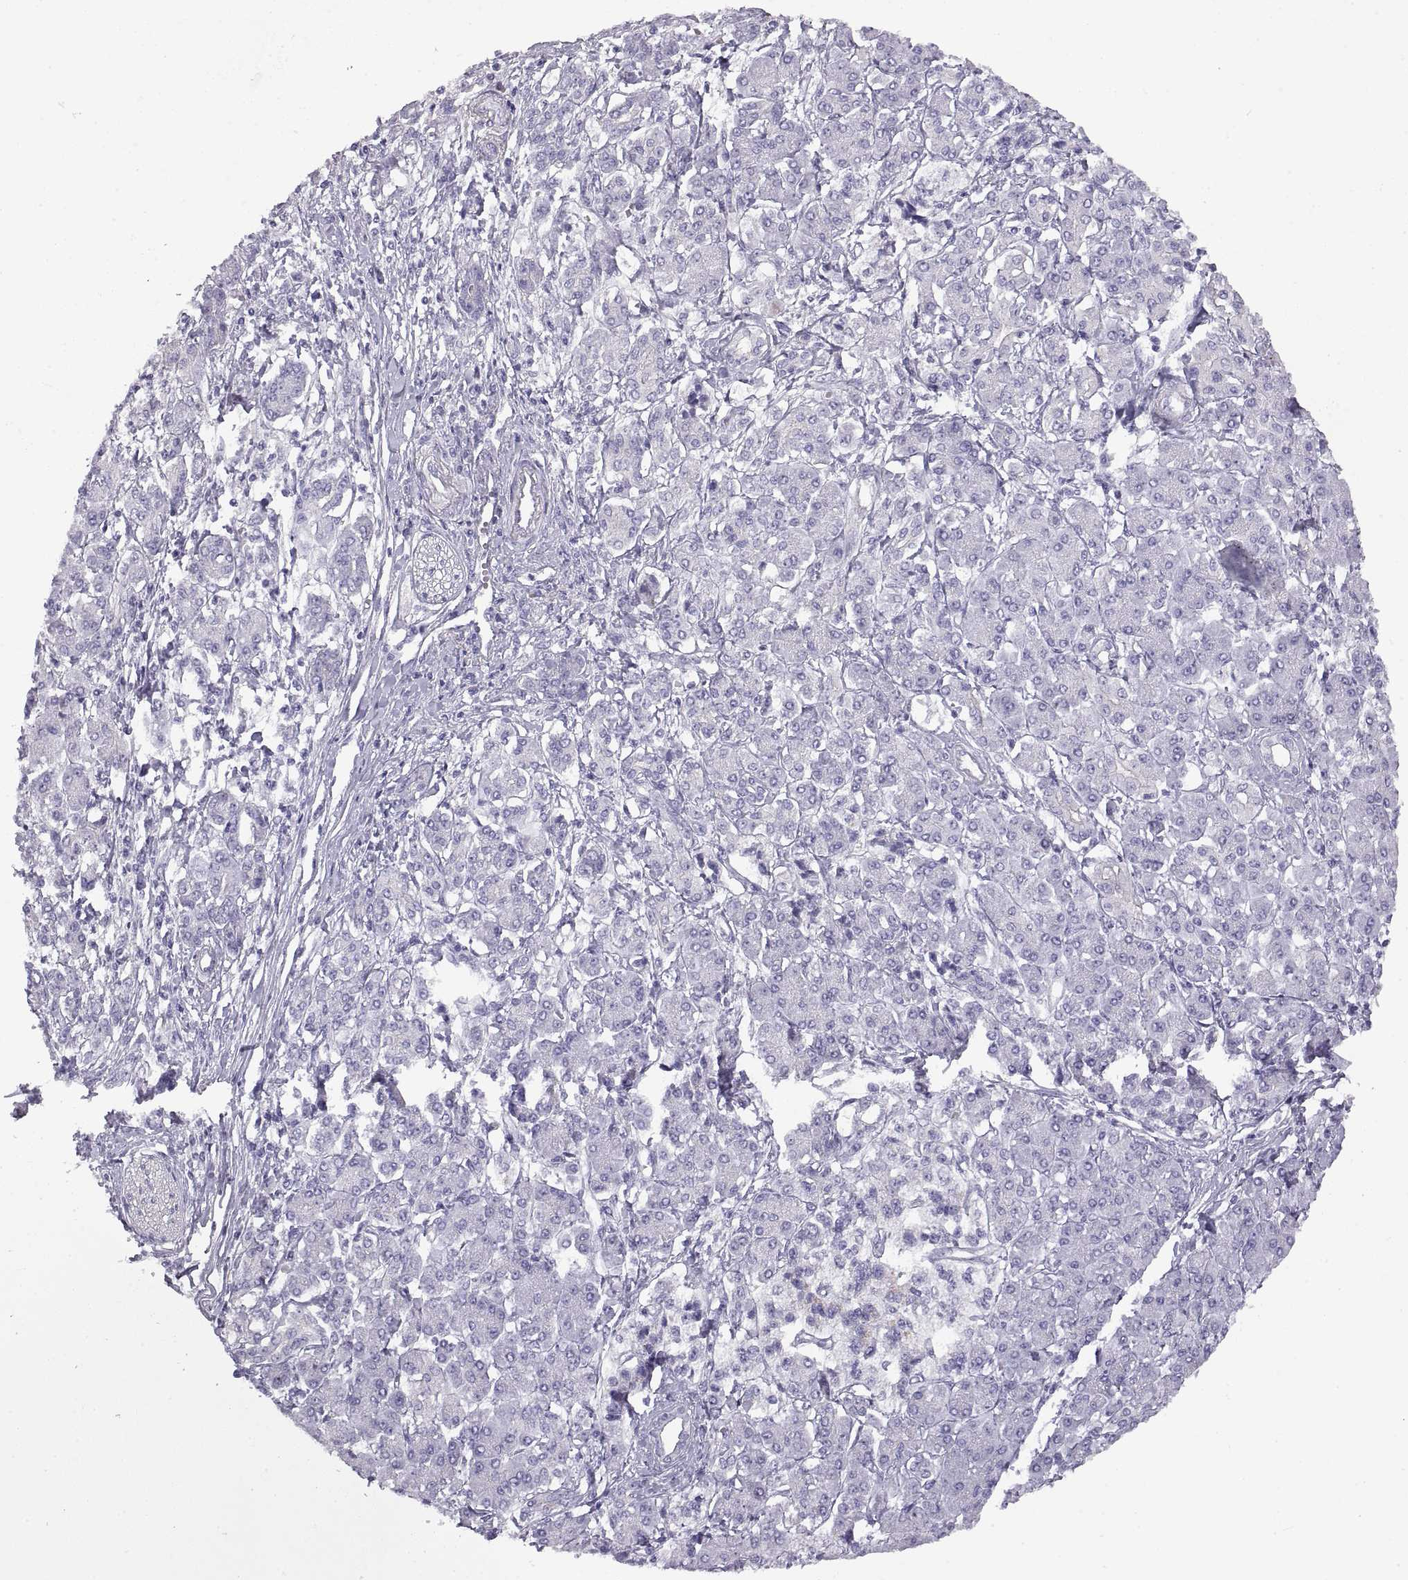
{"staining": {"intensity": "negative", "quantity": "none", "location": "none"}, "tissue": "pancreatic cancer", "cell_type": "Tumor cells", "image_type": "cancer", "snomed": [{"axis": "morphology", "description": "Adenocarcinoma, NOS"}, {"axis": "topography", "description": "Pancreas"}], "caption": "Immunohistochemistry micrograph of adenocarcinoma (pancreatic) stained for a protein (brown), which reveals no expression in tumor cells.", "gene": "CRYBB3", "patient": {"sex": "female", "age": 68}}